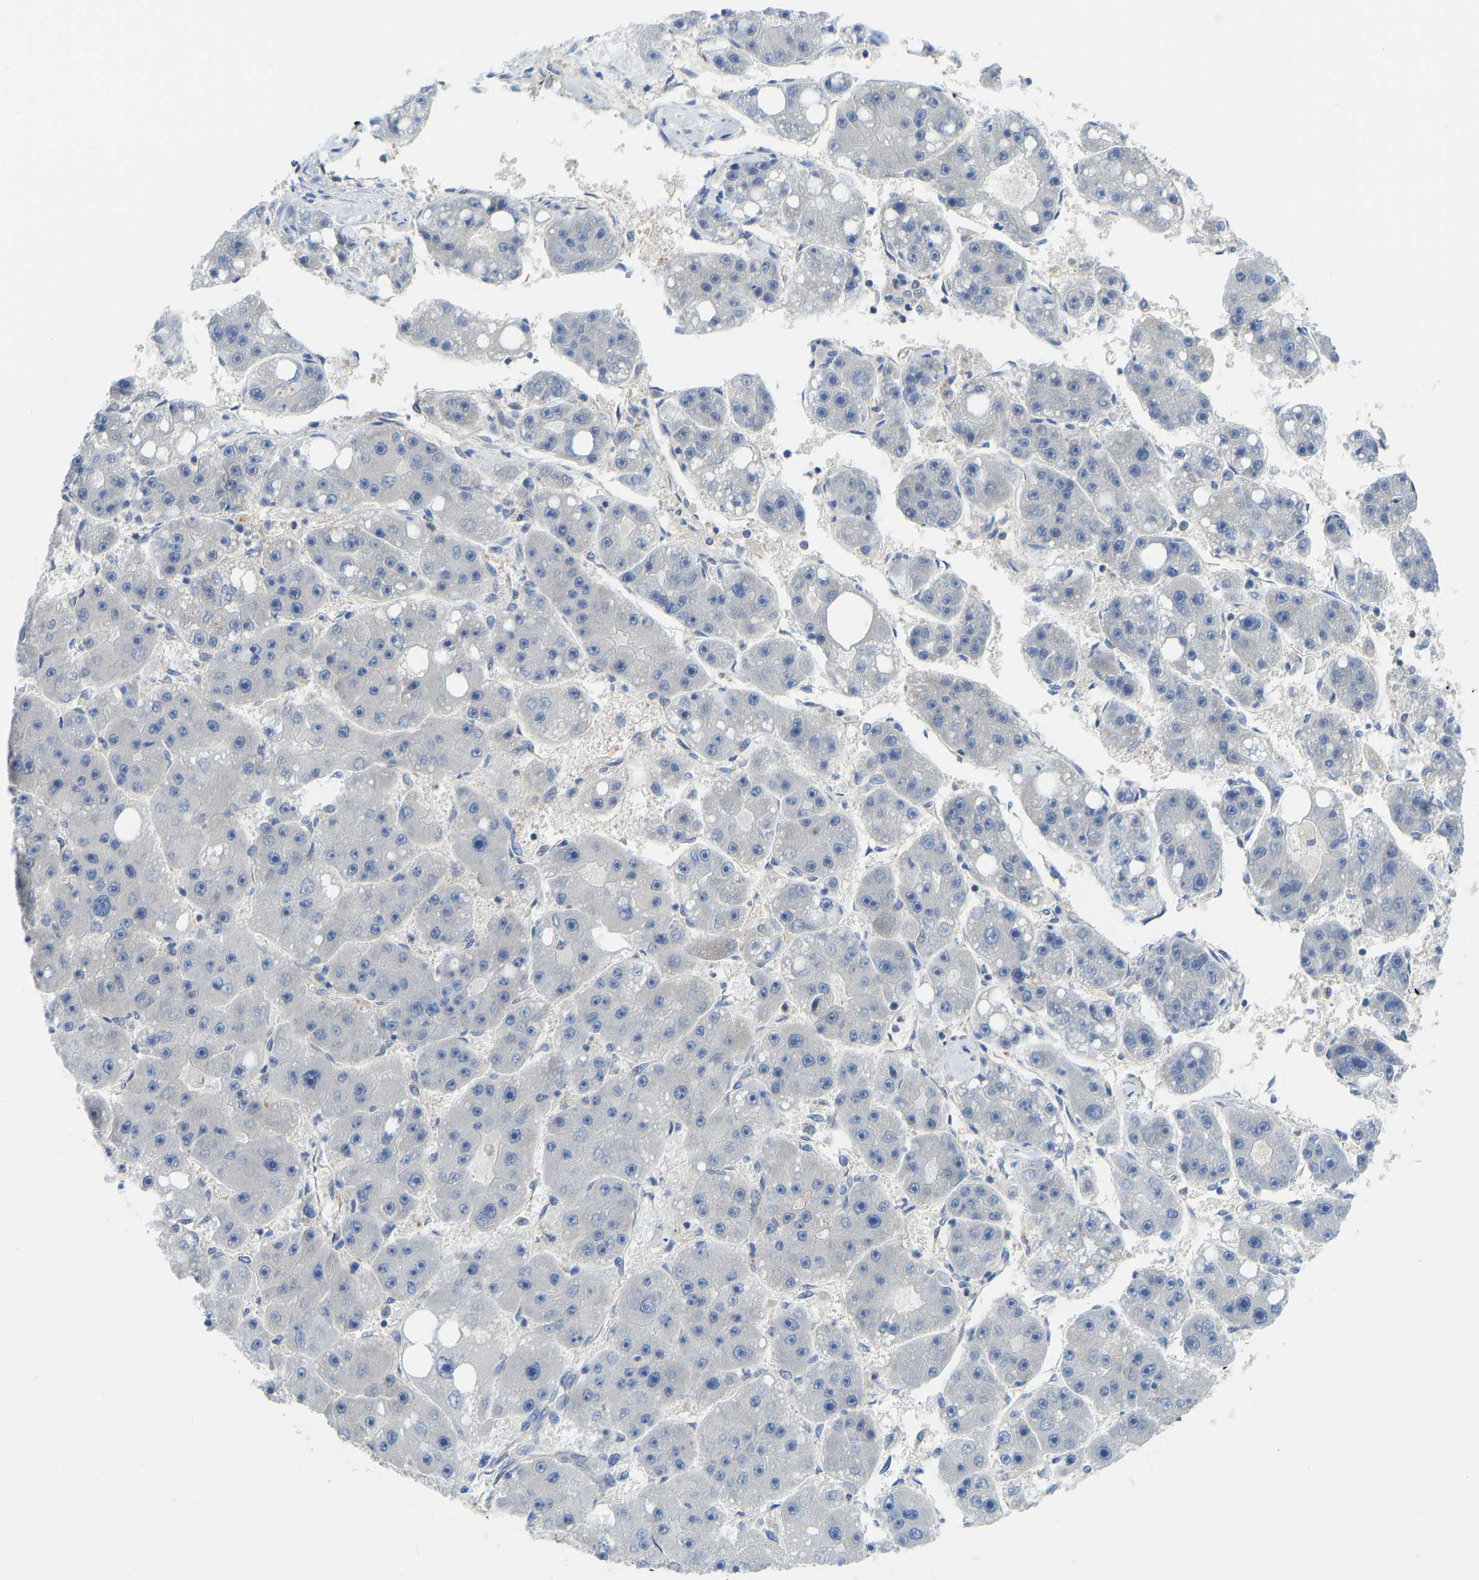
{"staining": {"intensity": "negative", "quantity": "none", "location": "none"}, "tissue": "liver cancer", "cell_type": "Tumor cells", "image_type": "cancer", "snomed": [{"axis": "morphology", "description": "Carcinoma, Hepatocellular, NOS"}, {"axis": "topography", "description": "Liver"}], "caption": "Immunohistochemistry (IHC) micrograph of human liver hepatocellular carcinoma stained for a protein (brown), which shows no positivity in tumor cells.", "gene": "PPP3CA", "patient": {"sex": "female", "age": 61}}